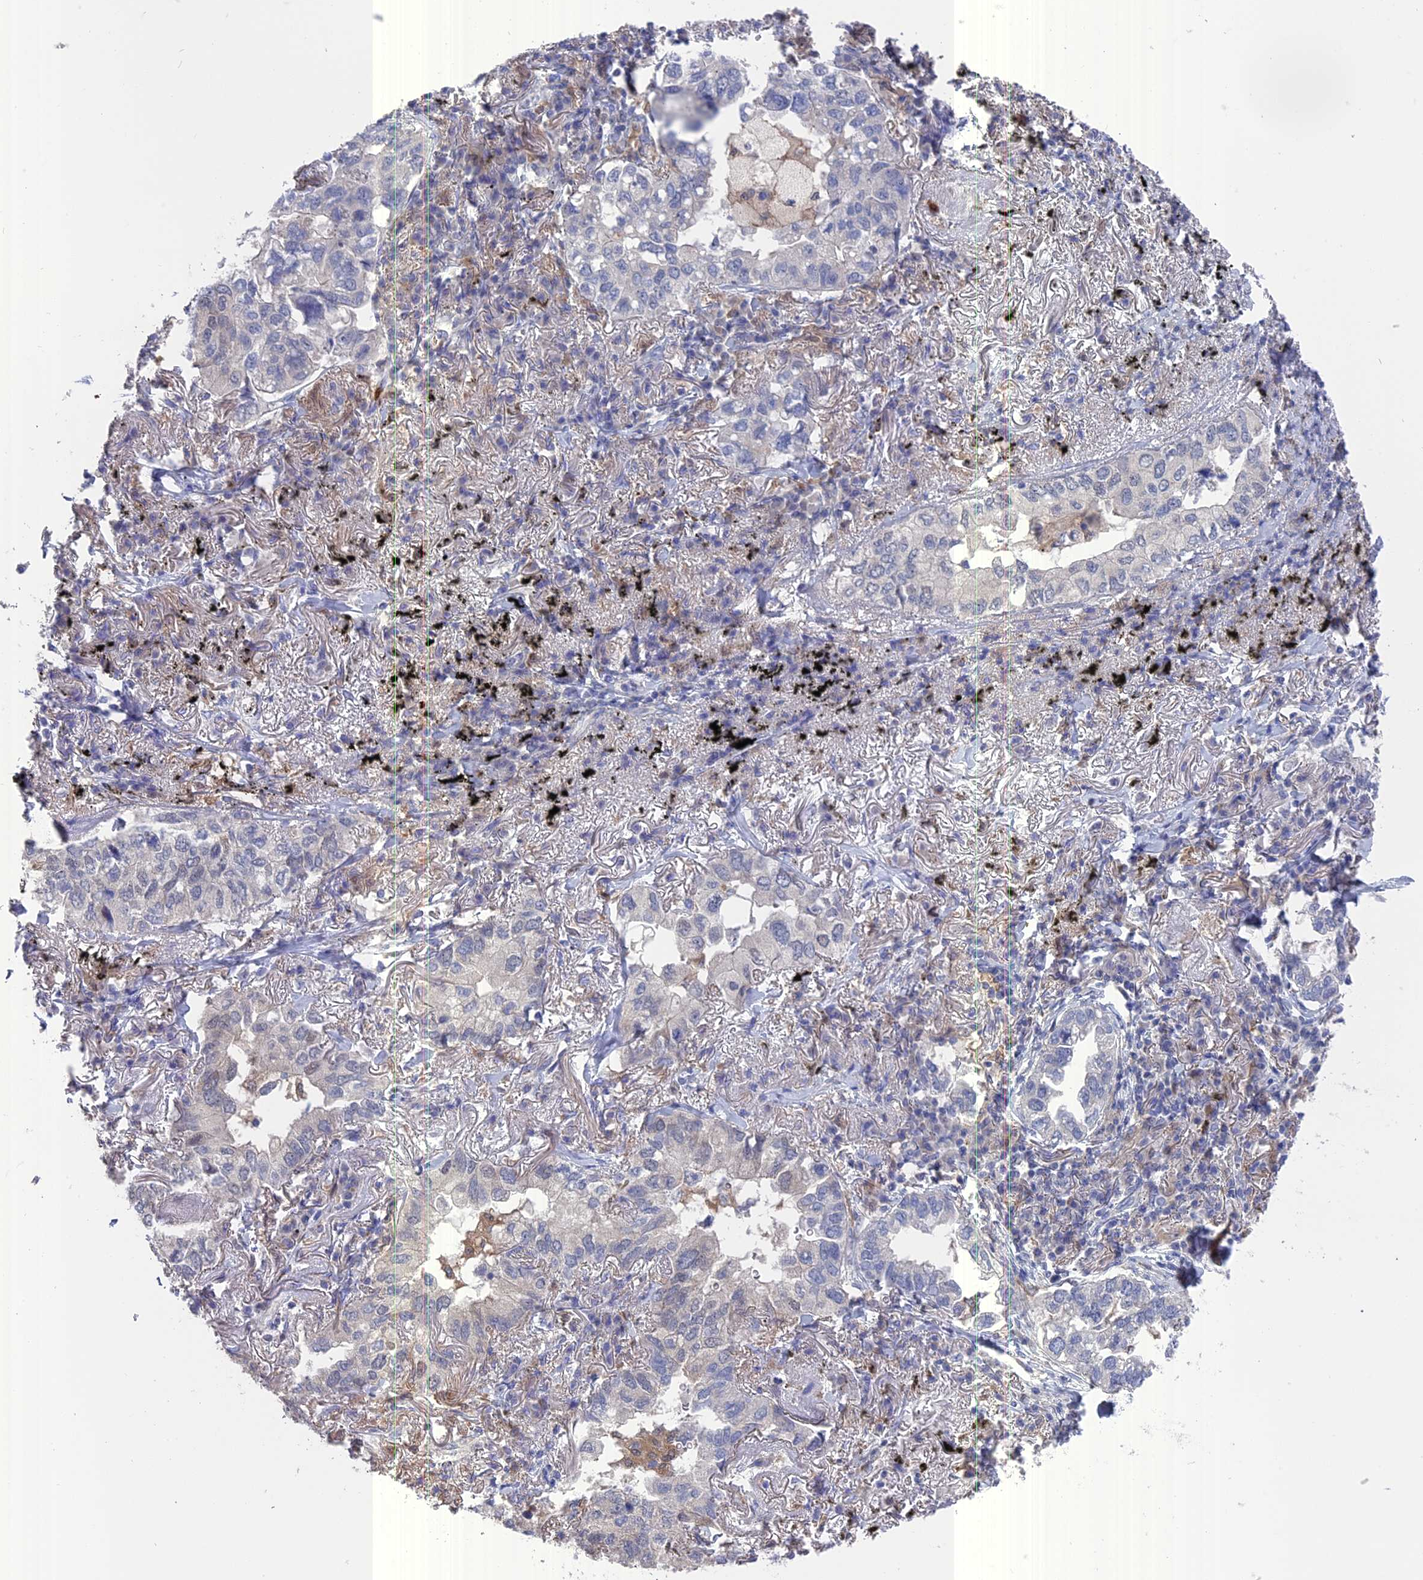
{"staining": {"intensity": "negative", "quantity": "none", "location": "none"}, "tissue": "lung cancer", "cell_type": "Tumor cells", "image_type": "cancer", "snomed": [{"axis": "morphology", "description": "Adenocarcinoma, NOS"}, {"axis": "topography", "description": "Lung"}], "caption": "A micrograph of adenocarcinoma (lung) stained for a protein demonstrates no brown staining in tumor cells. (DAB (3,3'-diaminobenzidine) immunohistochemistry (IHC) with hematoxylin counter stain).", "gene": "NCF4", "patient": {"sex": "male", "age": 65}}